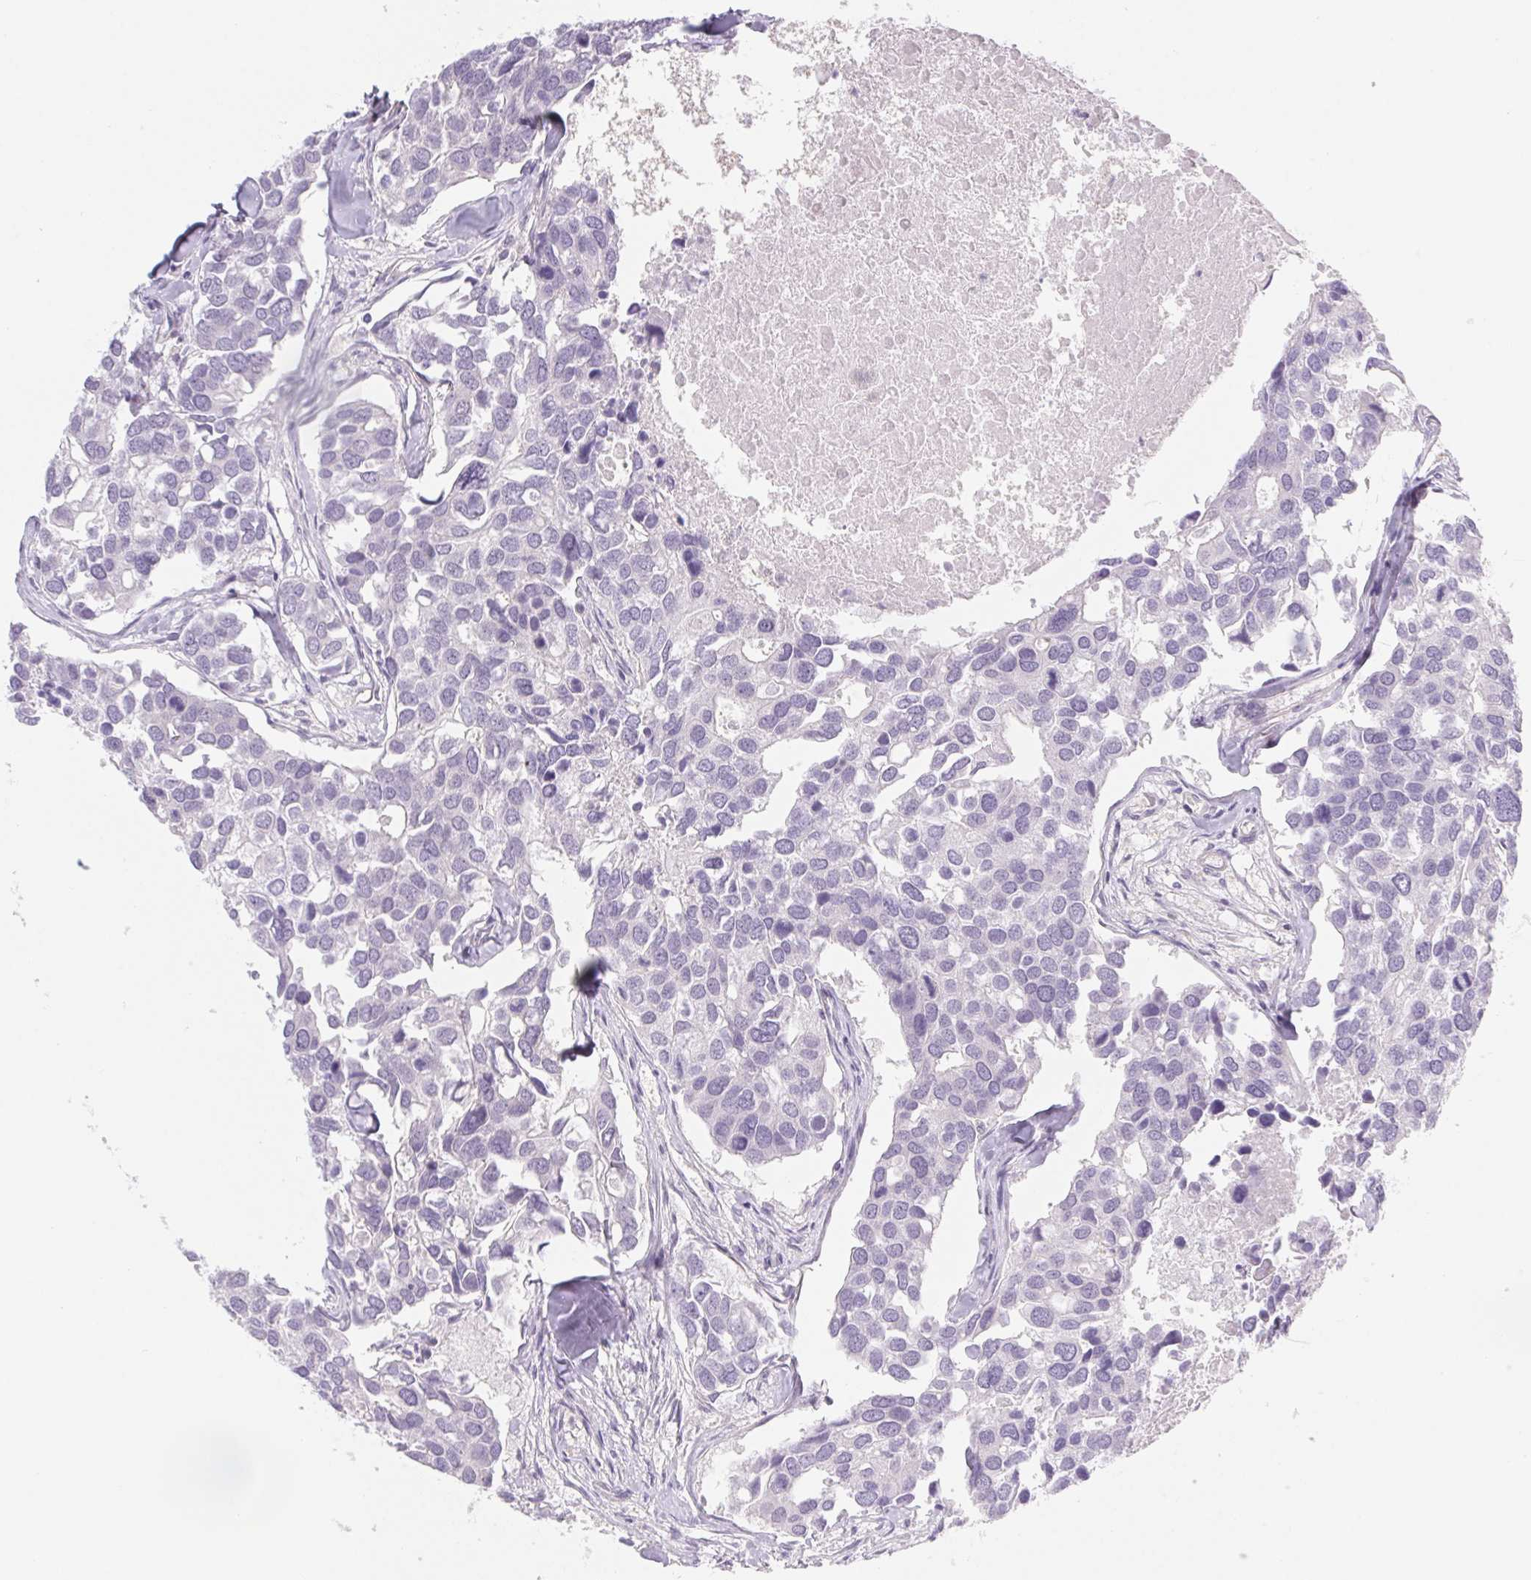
{"staining": {"intensity": "negative", "quantity": "none", "location": "none"}, "tissue": "breast cancer", "cell_type": "Tumor cells", "image_type": "cancer", "snomed": [{"axis": "morphology", "description": "Duct carcinoma"}, {"axis": "topography", "description": "Breast"}], "caption": "There is no significant expression in tumor cells of breast cancer.", "gene": "CTNND2", "patient": {"sex": "female", "age": 83}}